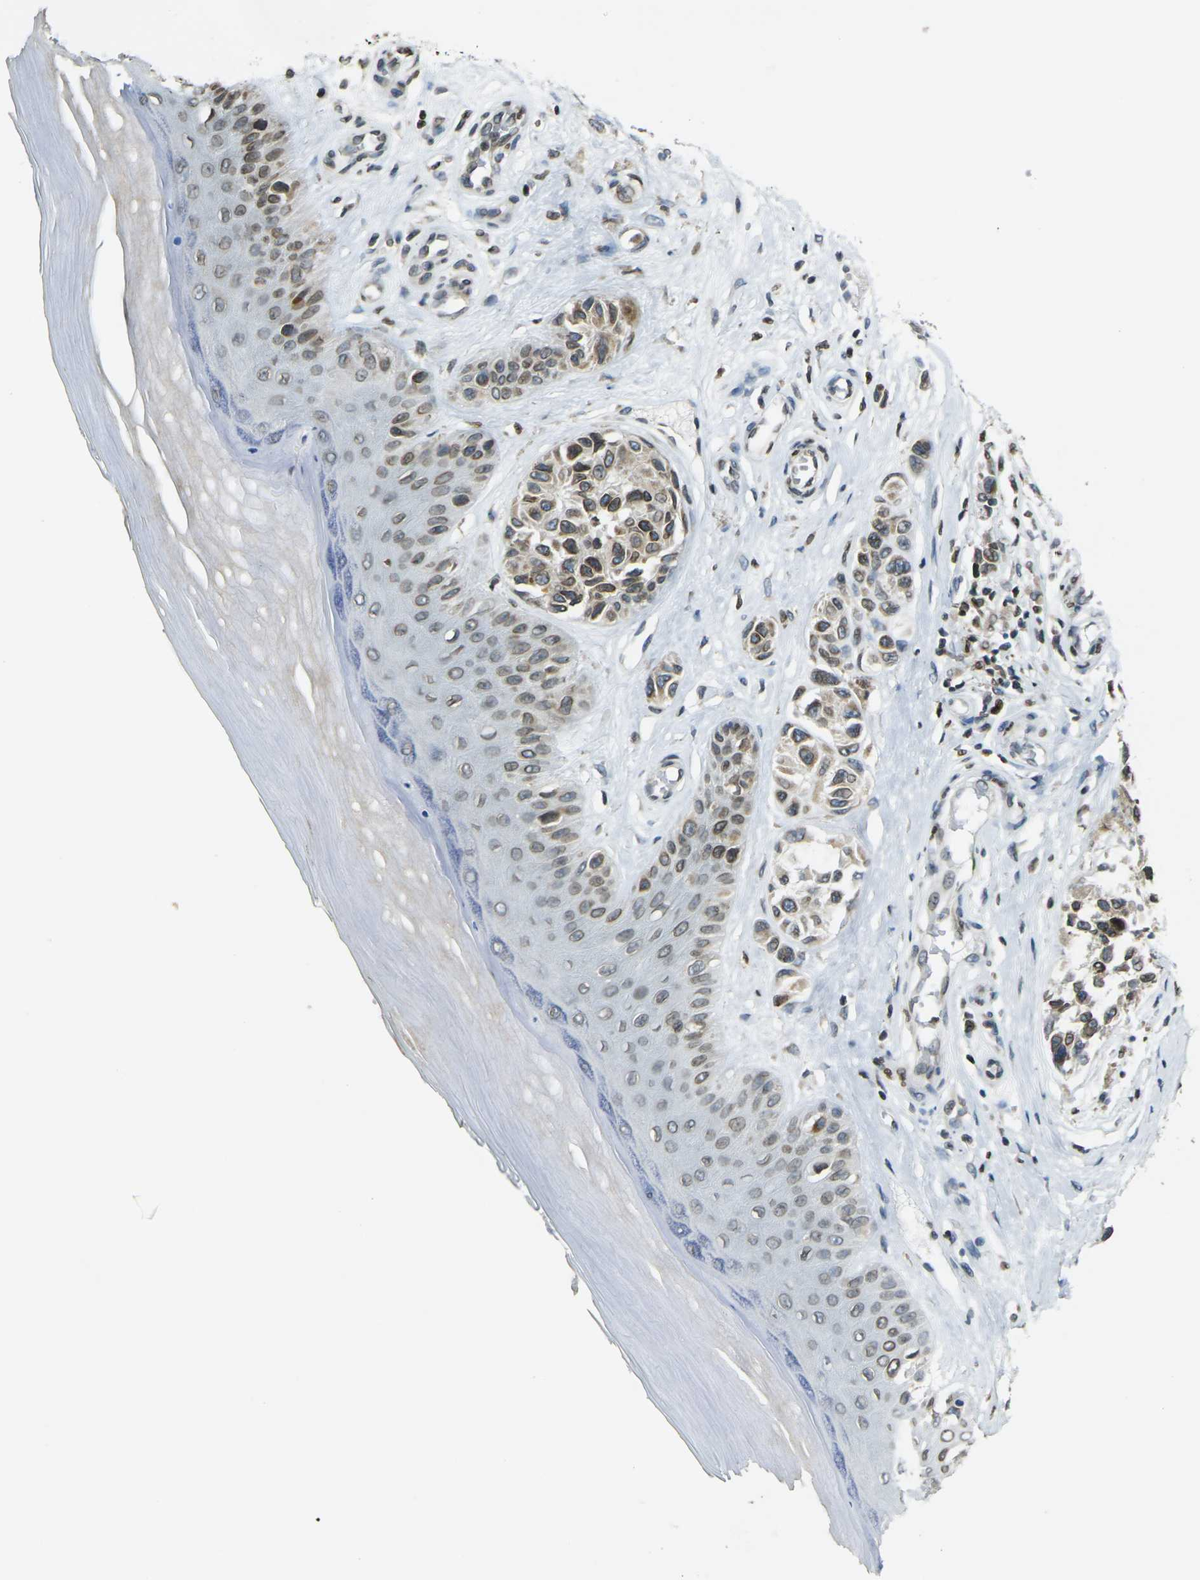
{"staining": {"intensity": "moderate", "quantity": ">75%", "location": "cytoplasmic/membranous,nuclear"}, "tissue": "melanoma", "cell_type": "Tumor cells", "image_type": "cancer", "snomed": [{"axis": "morphology", "description": "Malignant melanoma, NOS"}, {"axis": "topography", "description": "Skin"}], "caption": "Protein analysis of melanoma tissue exhibits moderate cytoplasmic/membranous and nuclear positivity in approximately >75% of tumor cells.", "gene": "BRDT", "patient": {"sex": "female", "age": 64}}